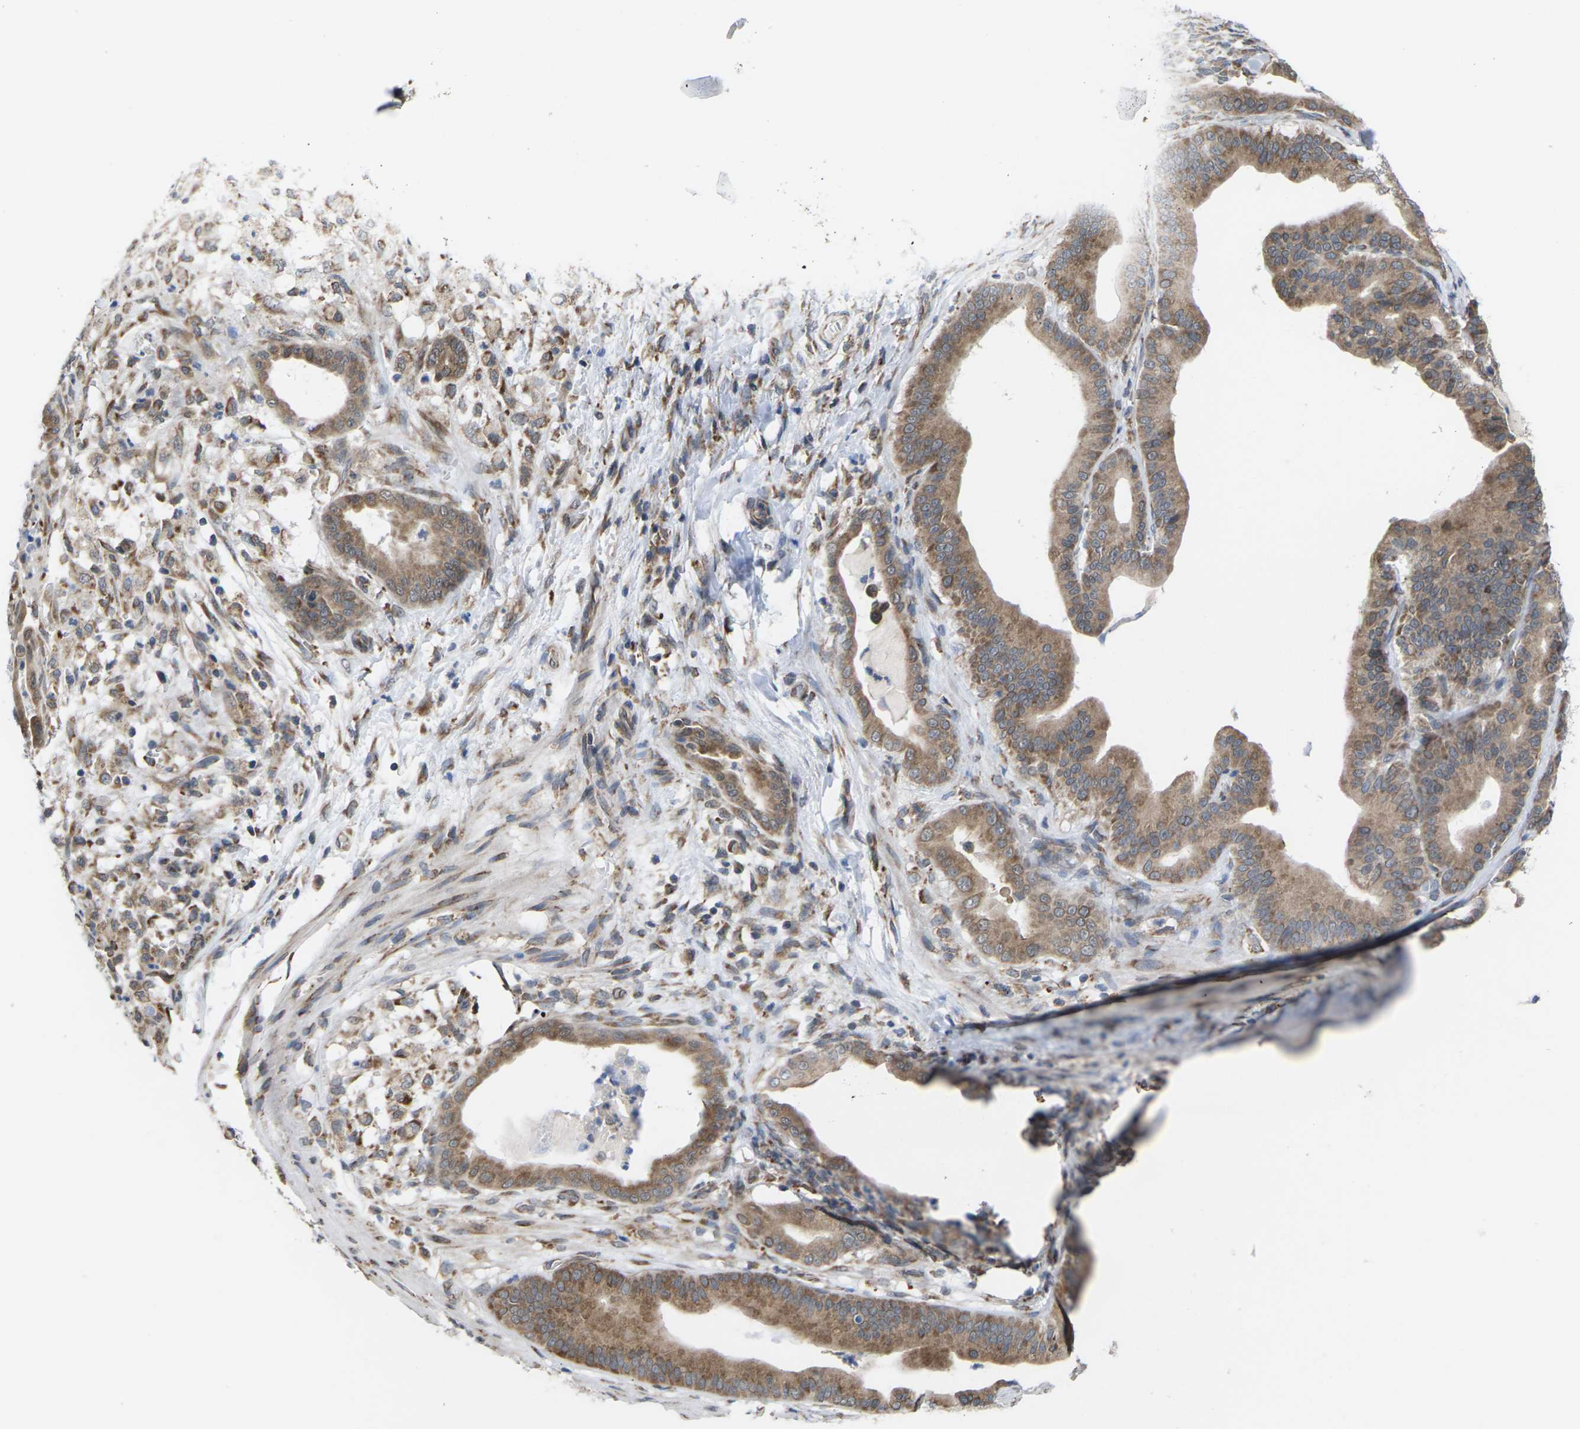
{"staining": {"intensity": "moderate", "quantity": ">75%", "location": "cytoplasmic/membranous"}, "tissue": "pancreatic cancer", "cell_type": "Tumor cells", "image_type": "cancer", "snomed": [{"axis": "morphology", "description": "Adenocarcinoma, NOS"}, {"axis": "topography", "description": "Pancreas"}], "caption": "IHC (DAB (3,3'-diaminobenzidine)) staining of adenocarcinoma (pancreatic) reveals moderate cytoplasmic/membranous protein expression in about >75% of tumor cells.", "gene": "PDZK1IP1", "patient": {"sex": "male", "age": 63}}